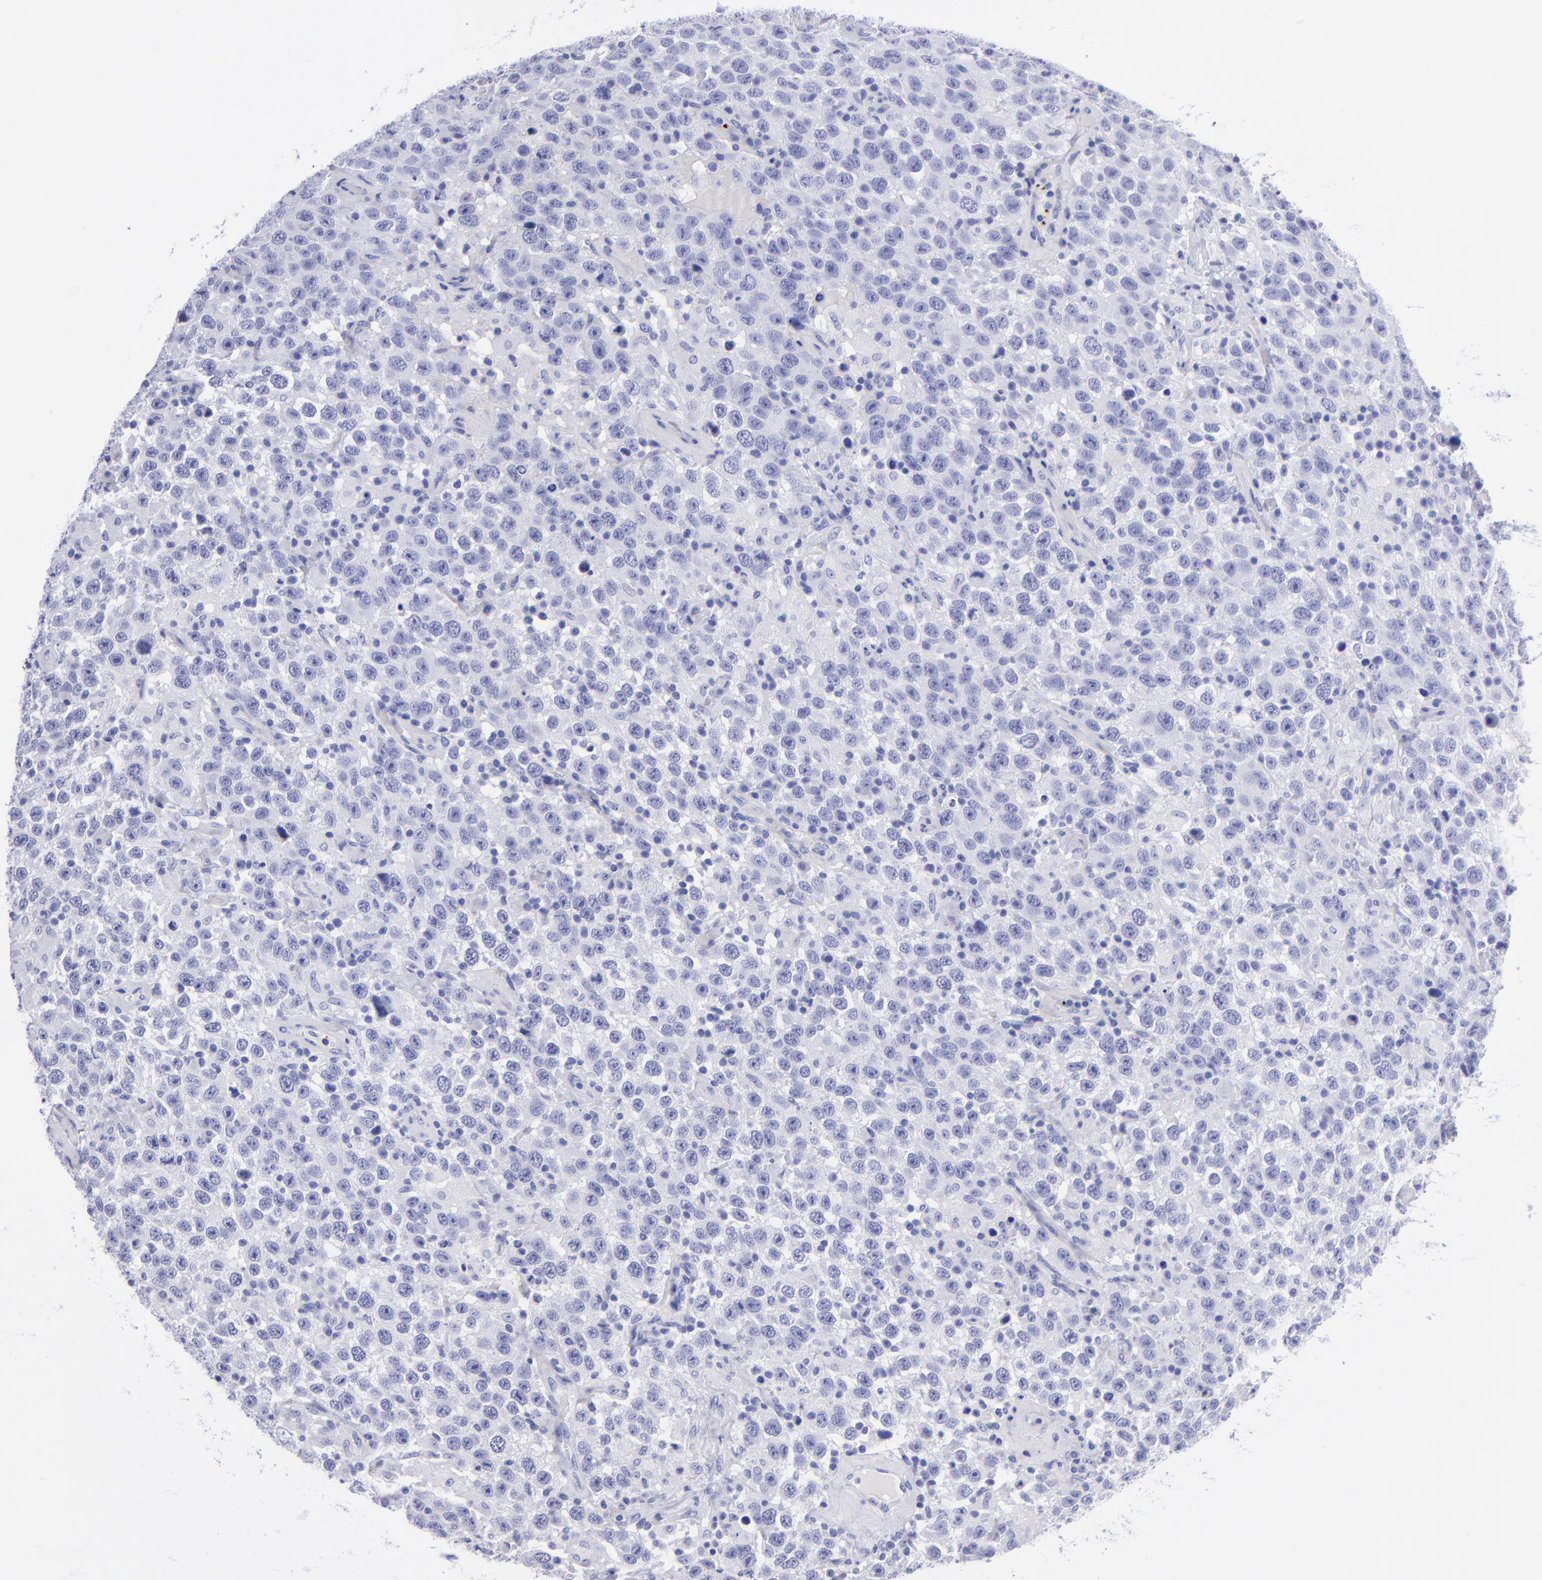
{"staining": {"intensity": "negative", "quantity": "none", "location": "none"}, "tissue": "testis cancer", "cell_type": "Tumor cells", "image_type": "cancer", "snomed": [{"axis": "morphology", "description": "Seminoma, NOS"}, {"axis": "topography", "description": "Testis"}], "caption": "DAB immunohistochemical staining of testis cancer (seminoma) shows no significant staining in tumor cells. (DAB IHC, high magnification).", "gene": "EFCAB13", "patient": {"sex": "male", "age": 41}}